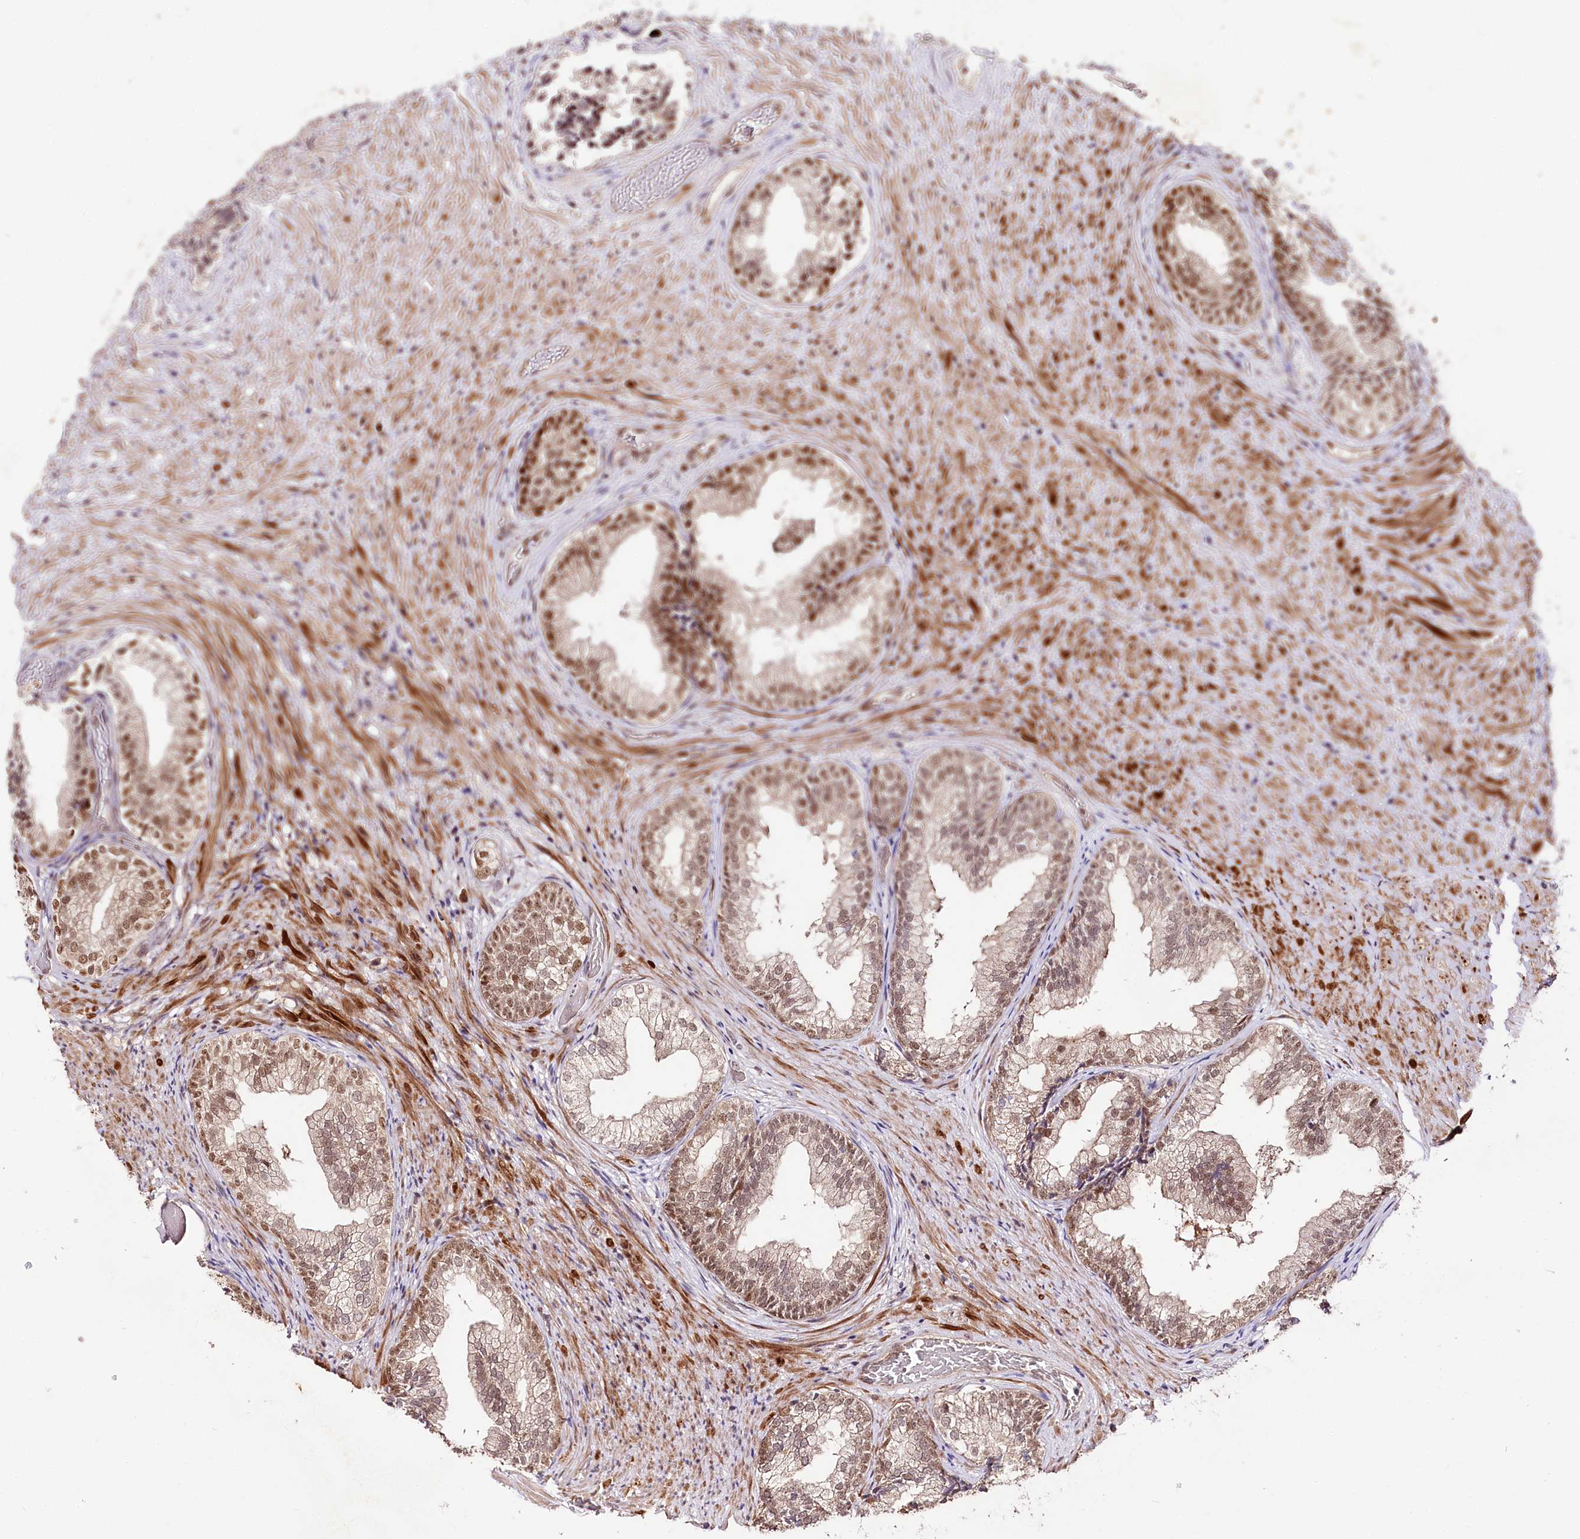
{"staining": {"intensity": "strong", "quantity": "25%-75%", "location": "cytoplasmic/membranous"}, "tissue": "prostate", "cell_type": "Glandular cells", "image_type": "normal", "snomed": [{"axis": "morphology", "description": "Normal tissue, NOS"}, {"axis": "topography", "description": "Prostate"}], "caption": "Immunohistochemistry (IHC) (DAB) staining of normal prostate exhibits strong cytoplasmic/membranous protein positivity in approximately 25%-75% of glandular cells. (IHC, brightfield microscopy, high magnification).", "gene": "DMP1", "patient": {"sex": "male", "age": 76}}